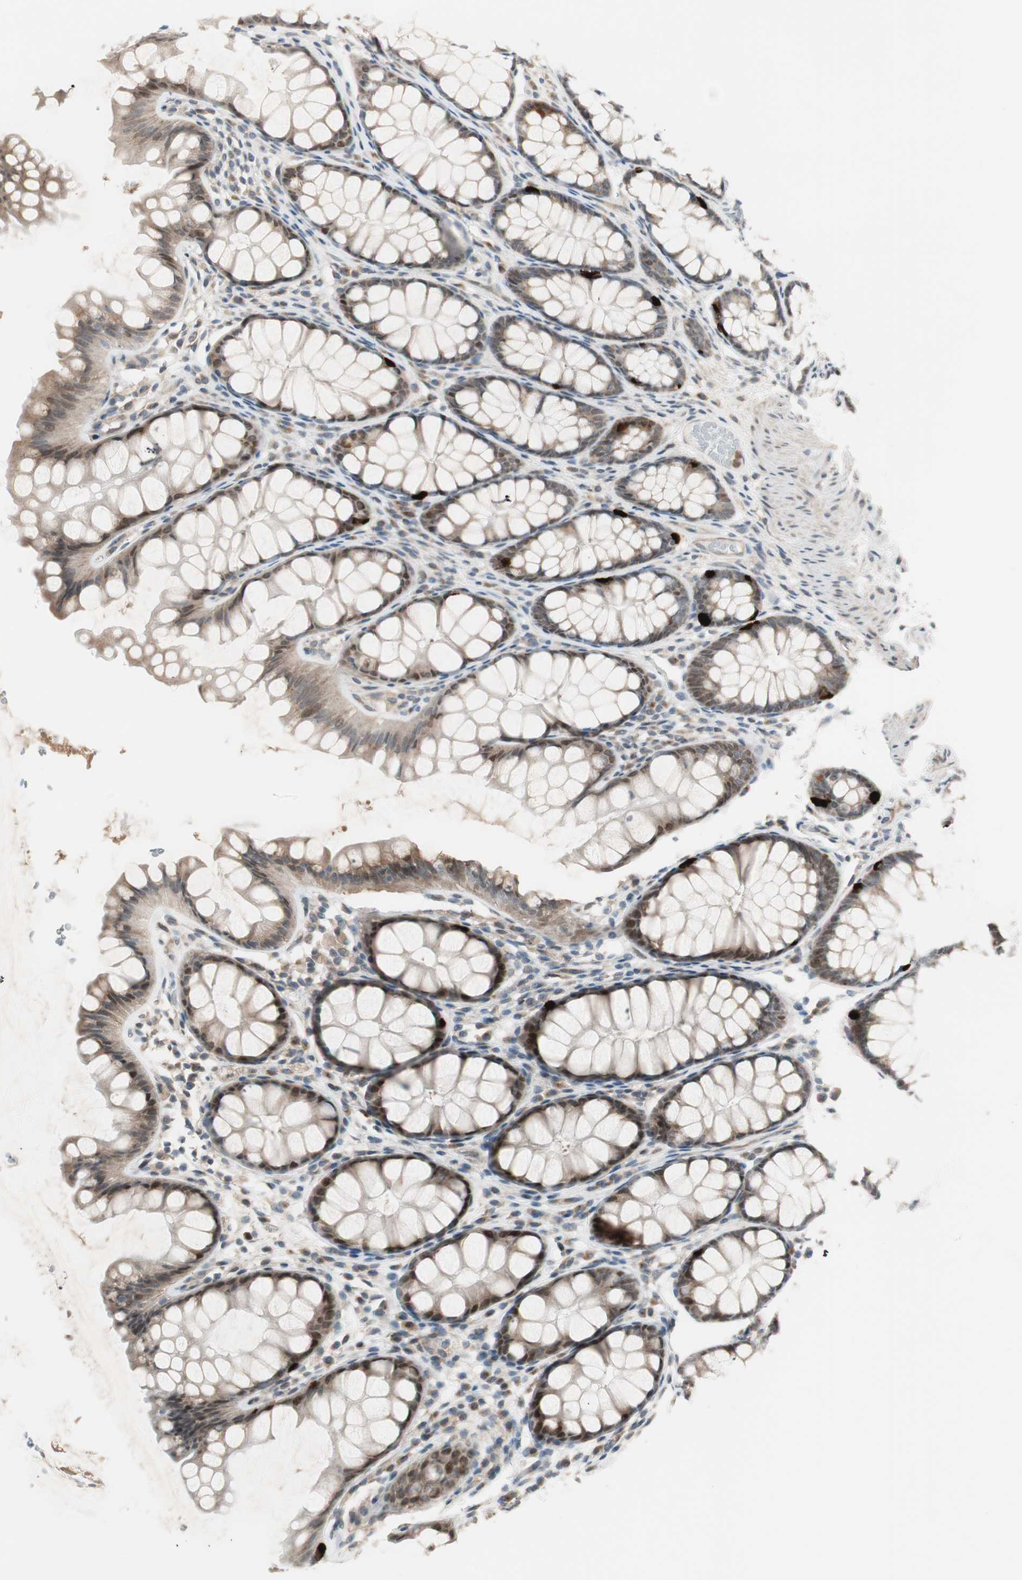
{"staining": {"intensity": "weak", "quantity": ">75%", "location": "cytoplasmic/membranous"}, "tissue": "colon", "cell_type": "Endothelial cells", "image_type": "normal", "snomed": [{"axis": "morphology", "description": "Normal tissue, NOS"}, {"axis": "topography", "description": "Colon"}], "caption": "Protein expression by IHC demonstrates weak cytoplasmic/membranous expression in about >75% of endothelial cells in unremarkable colon. Nuclei are stained in blue.", "gene": "CGRRF1", "patient": {"sex": "female", "age": 55}}